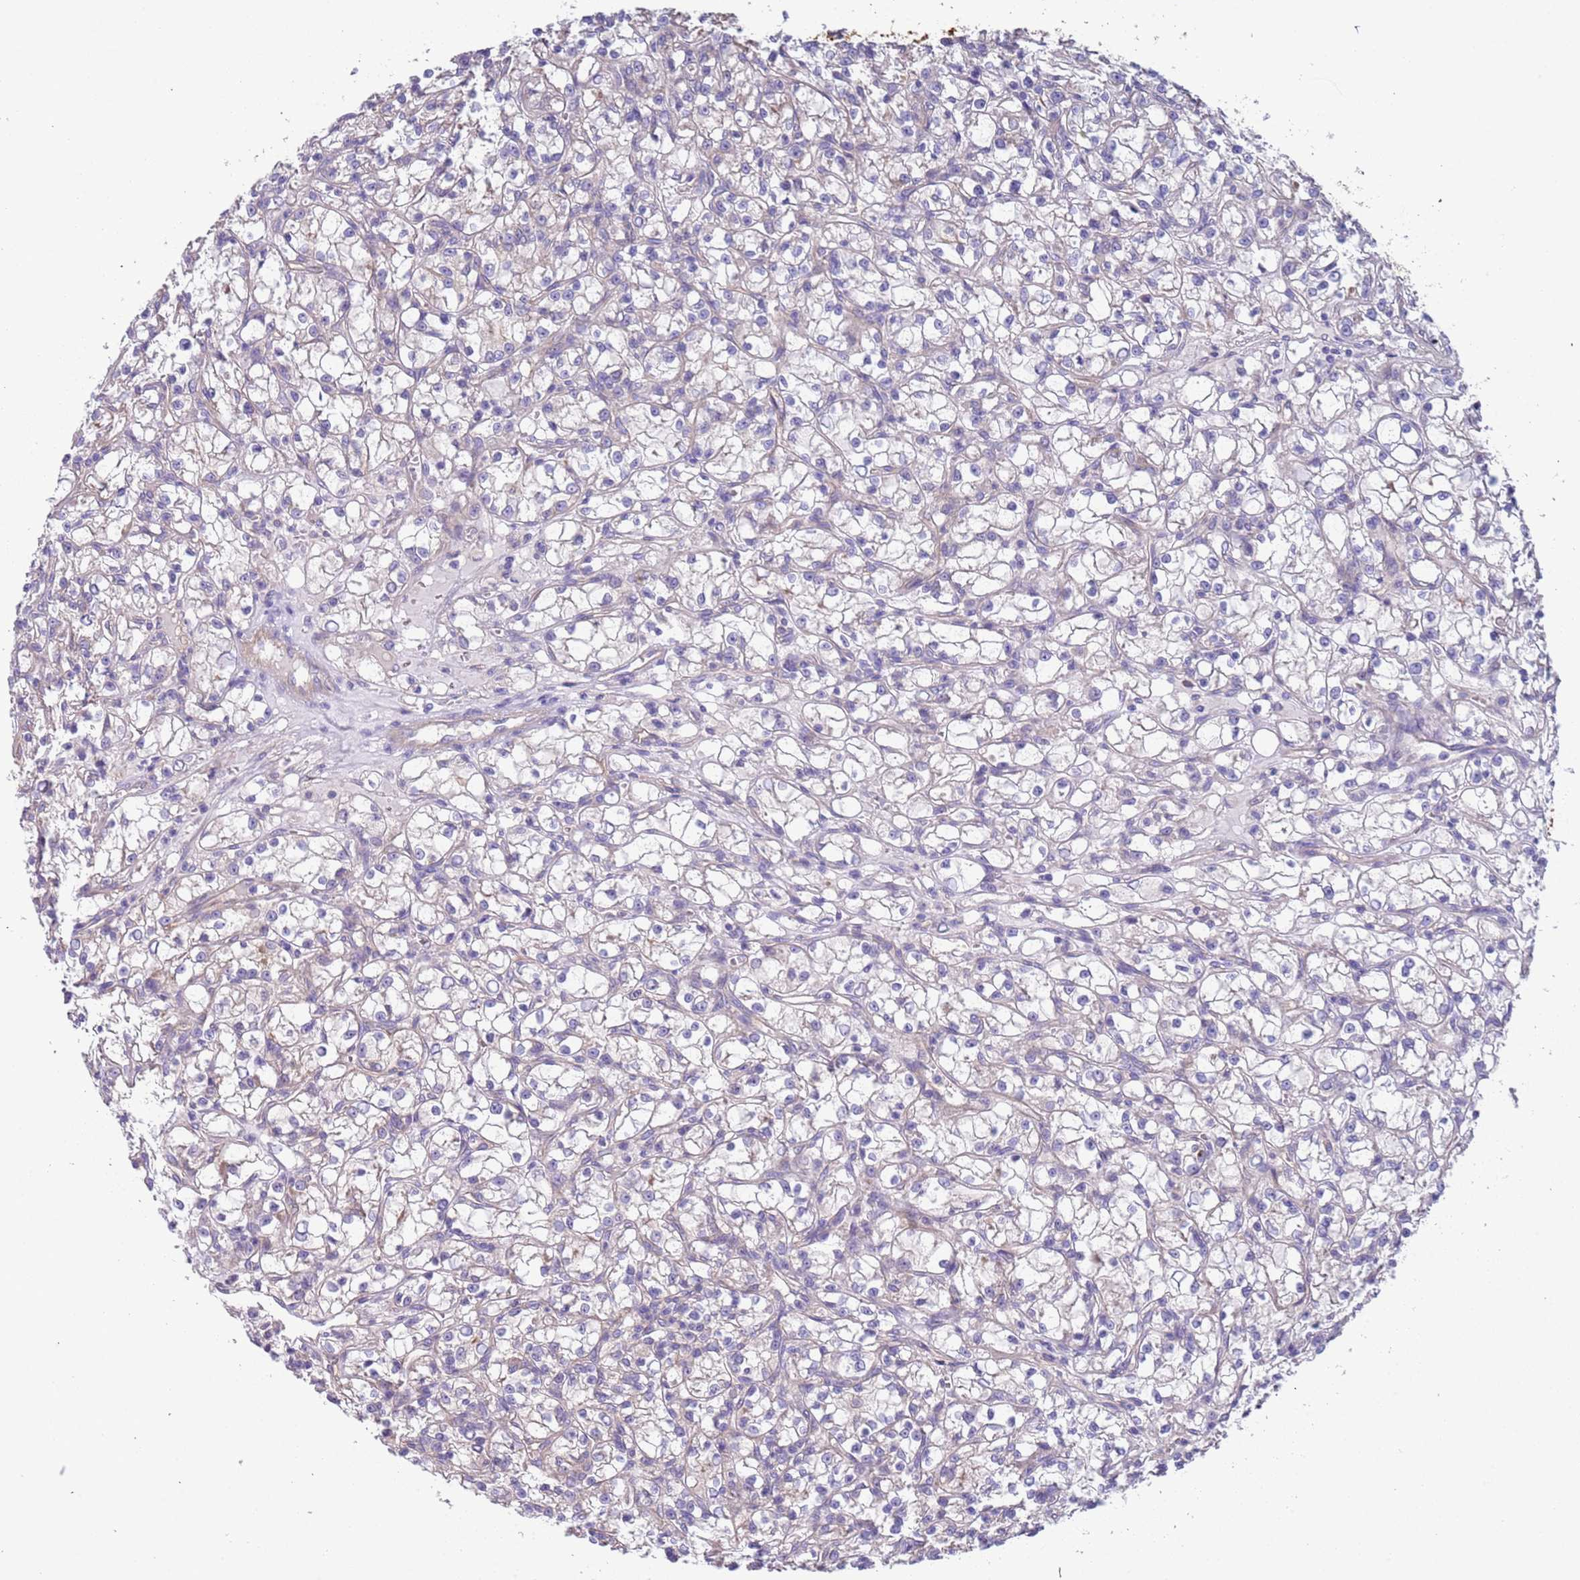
{"staining": {"intensity": "negative", "quantity": "none", "location": "none"}, "tissue": "renal cancer", "cell_type": "Tumor cells", "image_type": "cancer", "snomed": [{"axis": "morphology", "description": "Adenocarcinoma, NOS"}, {"axis": "topography", "description": "Kidney"}], "caption": "Renal cancer was stained to show a protein in brown. There is no significant positivity in tumor cells.", "gene": "LAMB4", "patient": {"sex": "female", "age": 59}}